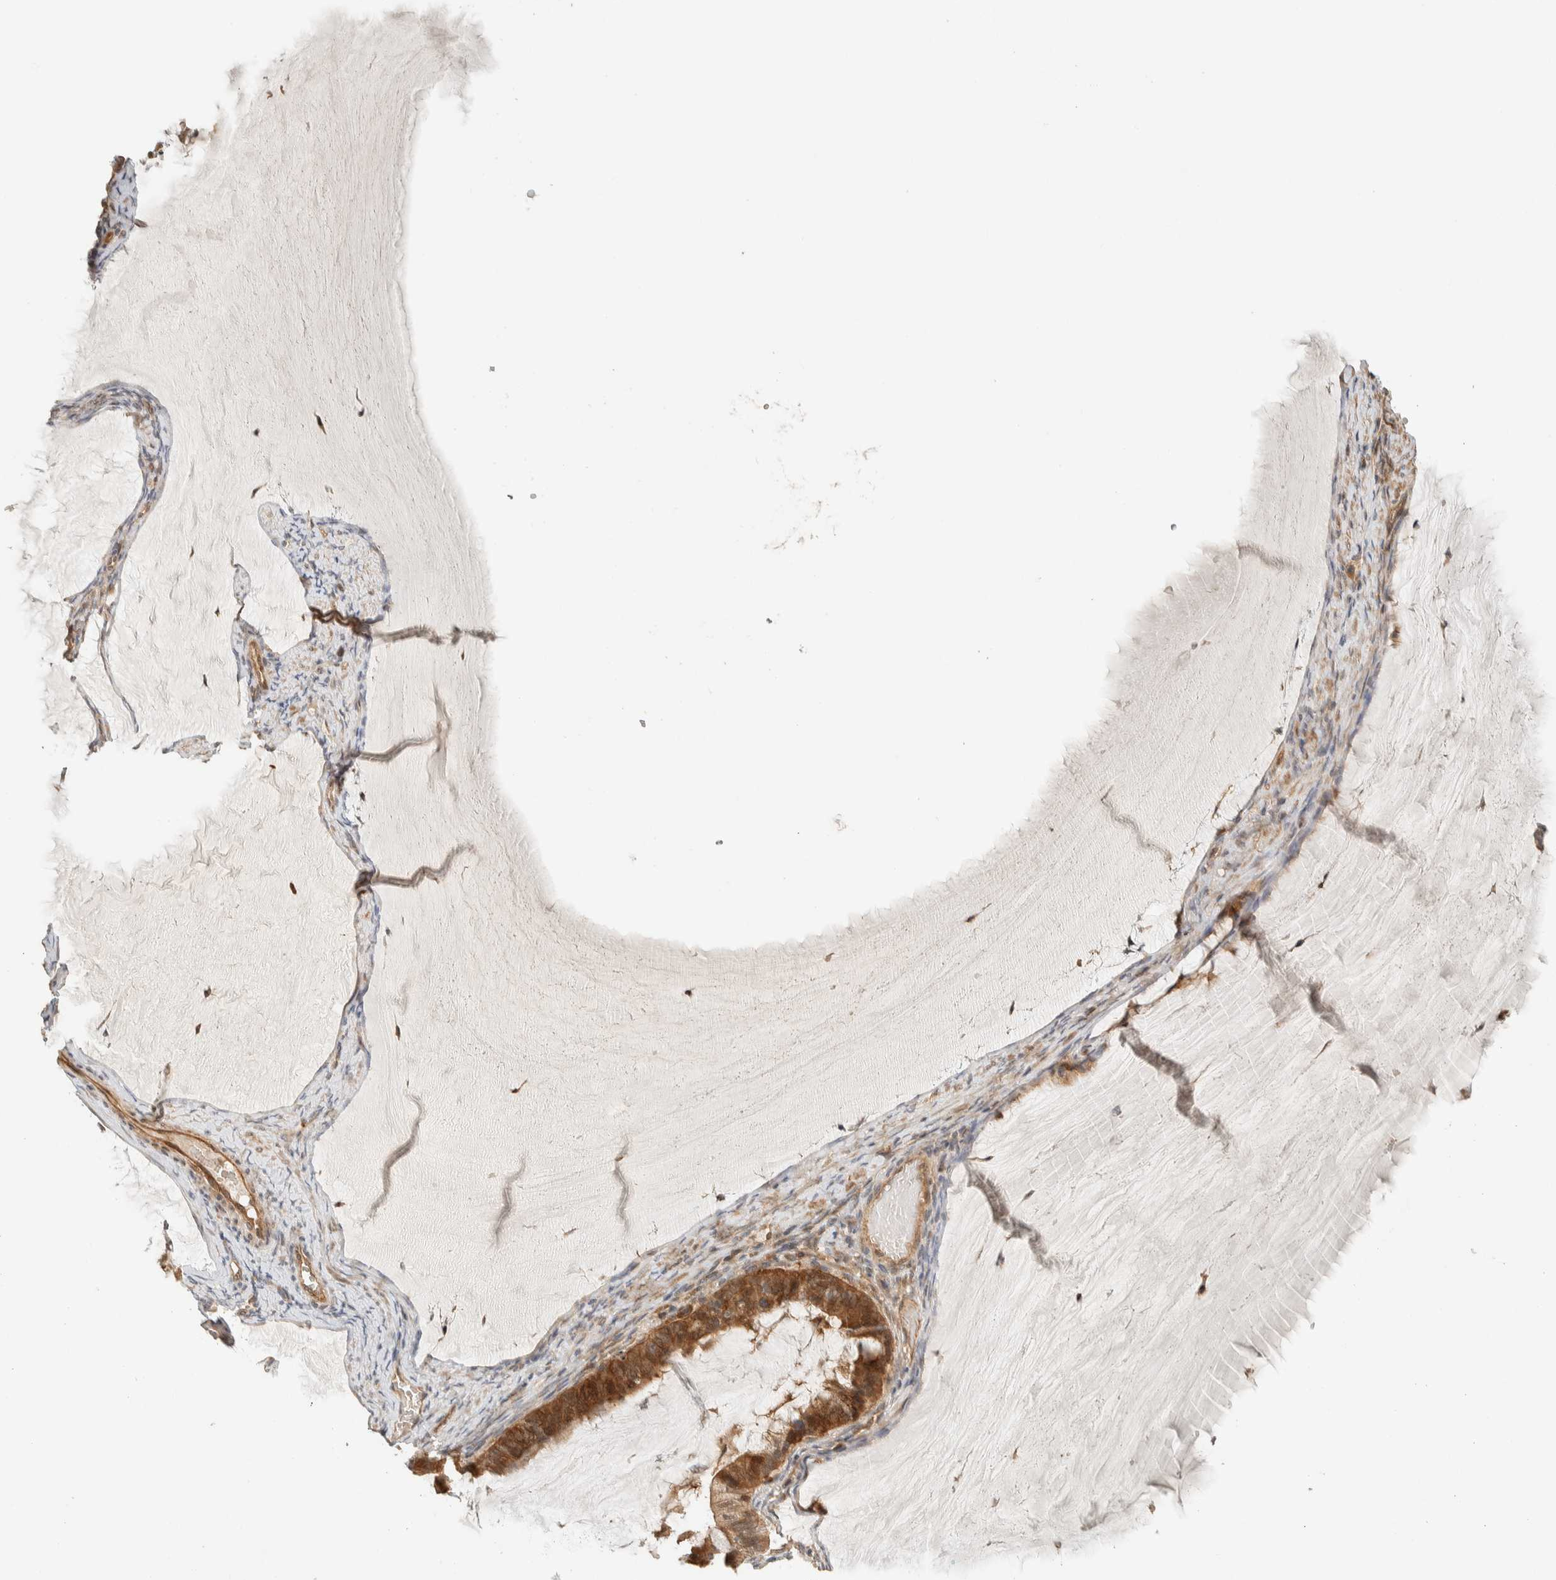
{"staining": {"intensity": "moderate", "quantity": ">75%", "location": "cytoplasmic/membranous"}, "tissue": "ovarian cancer", "cell_type": "Tumor cells", "image_type": "cancer", "snomed": [{"axis": "morphology", "description": "Cystadenocarcinoma, mucinous, NOS"}, {"axis": "topography", "description": "Ovary"}], "caption": "Moderate cytoplasmic/membranous staining is present in about >75% of tumor cells in mucinous cystadenocarcinoma (ovarian).", "gene": "ADSS2", "patient": {"sex": "female", "age": 61}}